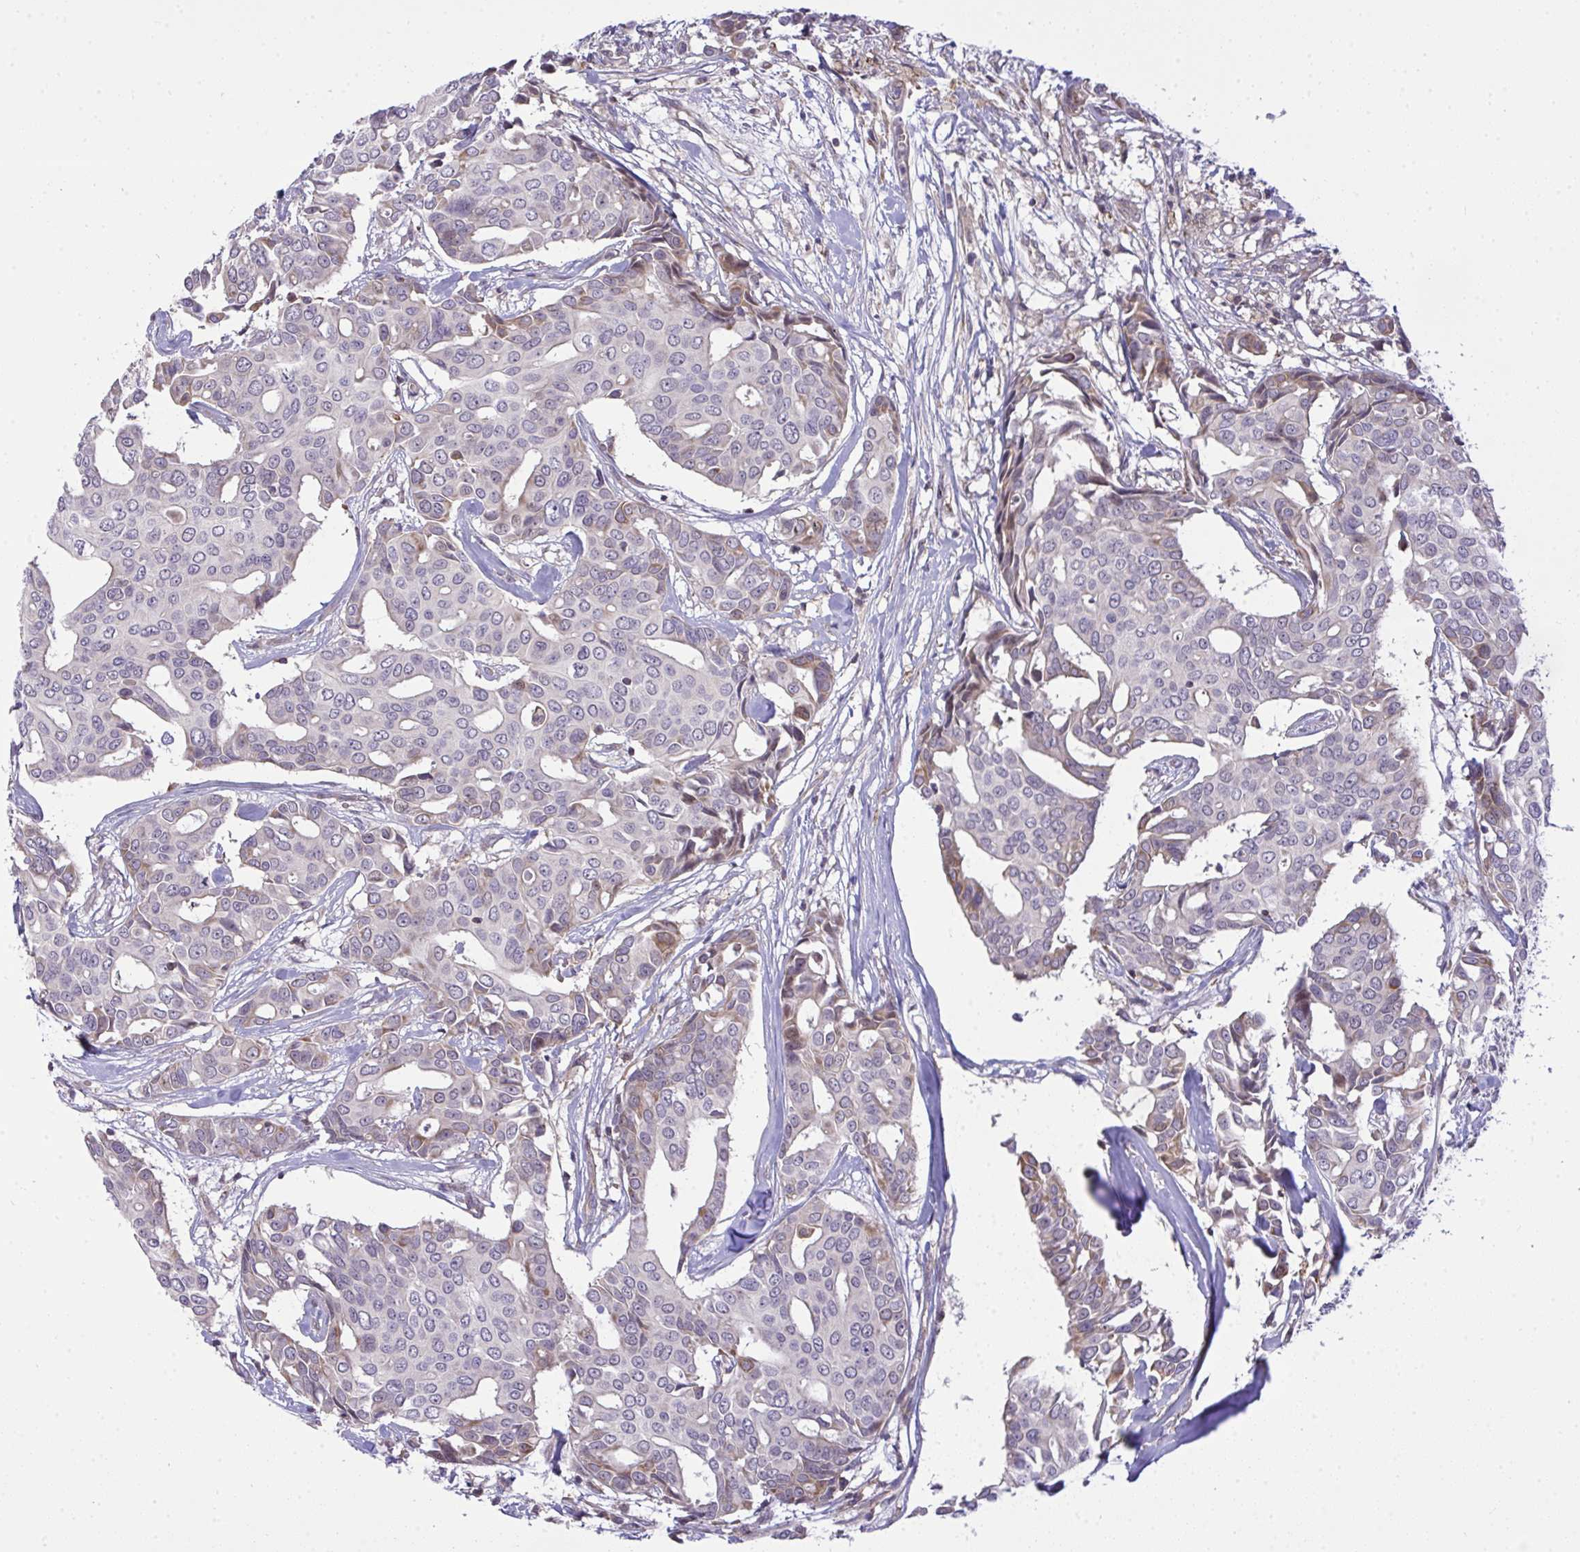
{"staining": {"intensity": "negative", "quantity": "none", "location": "none"}, "tissue": "breast cancer", "cell_type": "Tumor cells", "image_type": "cancer", "snomed": [{"axis": "morphology", "description": "Duct carcinoma"}, {"axis": "topography", "description": "Breast"}], "caption": "IHC histopathology image of breast cancer (intraductal carcinoma) stained for a protein (brown), which demonstrates no positivity in tumor cells.", "gene": "SLC9A6", "patient": {"sex": "female", "age": 54}}